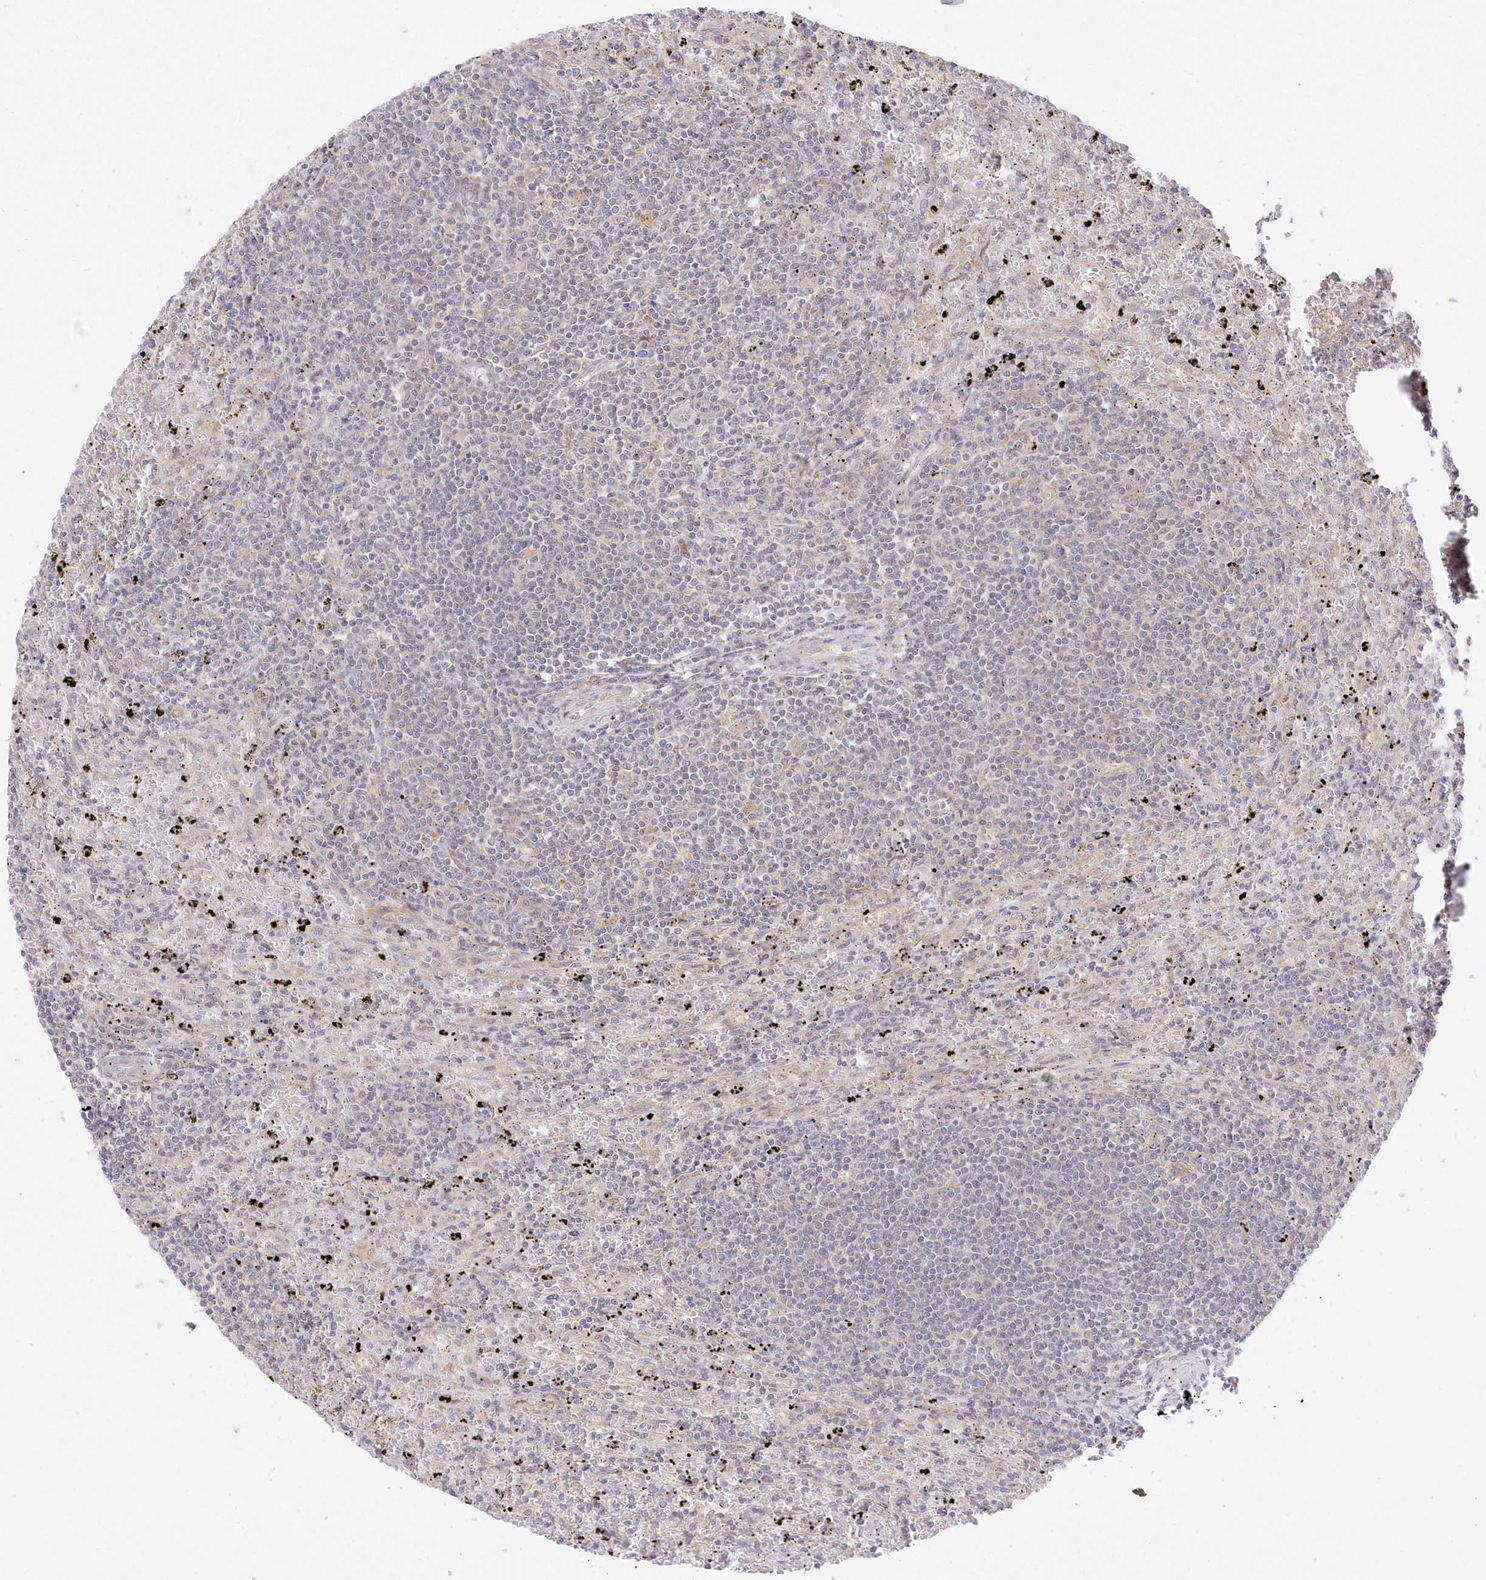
{"staining": {"intensity": "negative", "quantity": "none", "location": "none"}, "tissue": "lymphoma", "cell_type": "Tumor cells", "image_type": "cancer", "snomed": [{"axis": "morphology", "description": "Malignant lymphoma, non-Hodgkin's type, Low grade"}, {"axis": "topography", "description": "Spleen"}], "caption": "Tumor cells show no significant protein expression in lymphoma.", "gene": "RNPEP", "patient": {"sex": "male", "age": 76}}